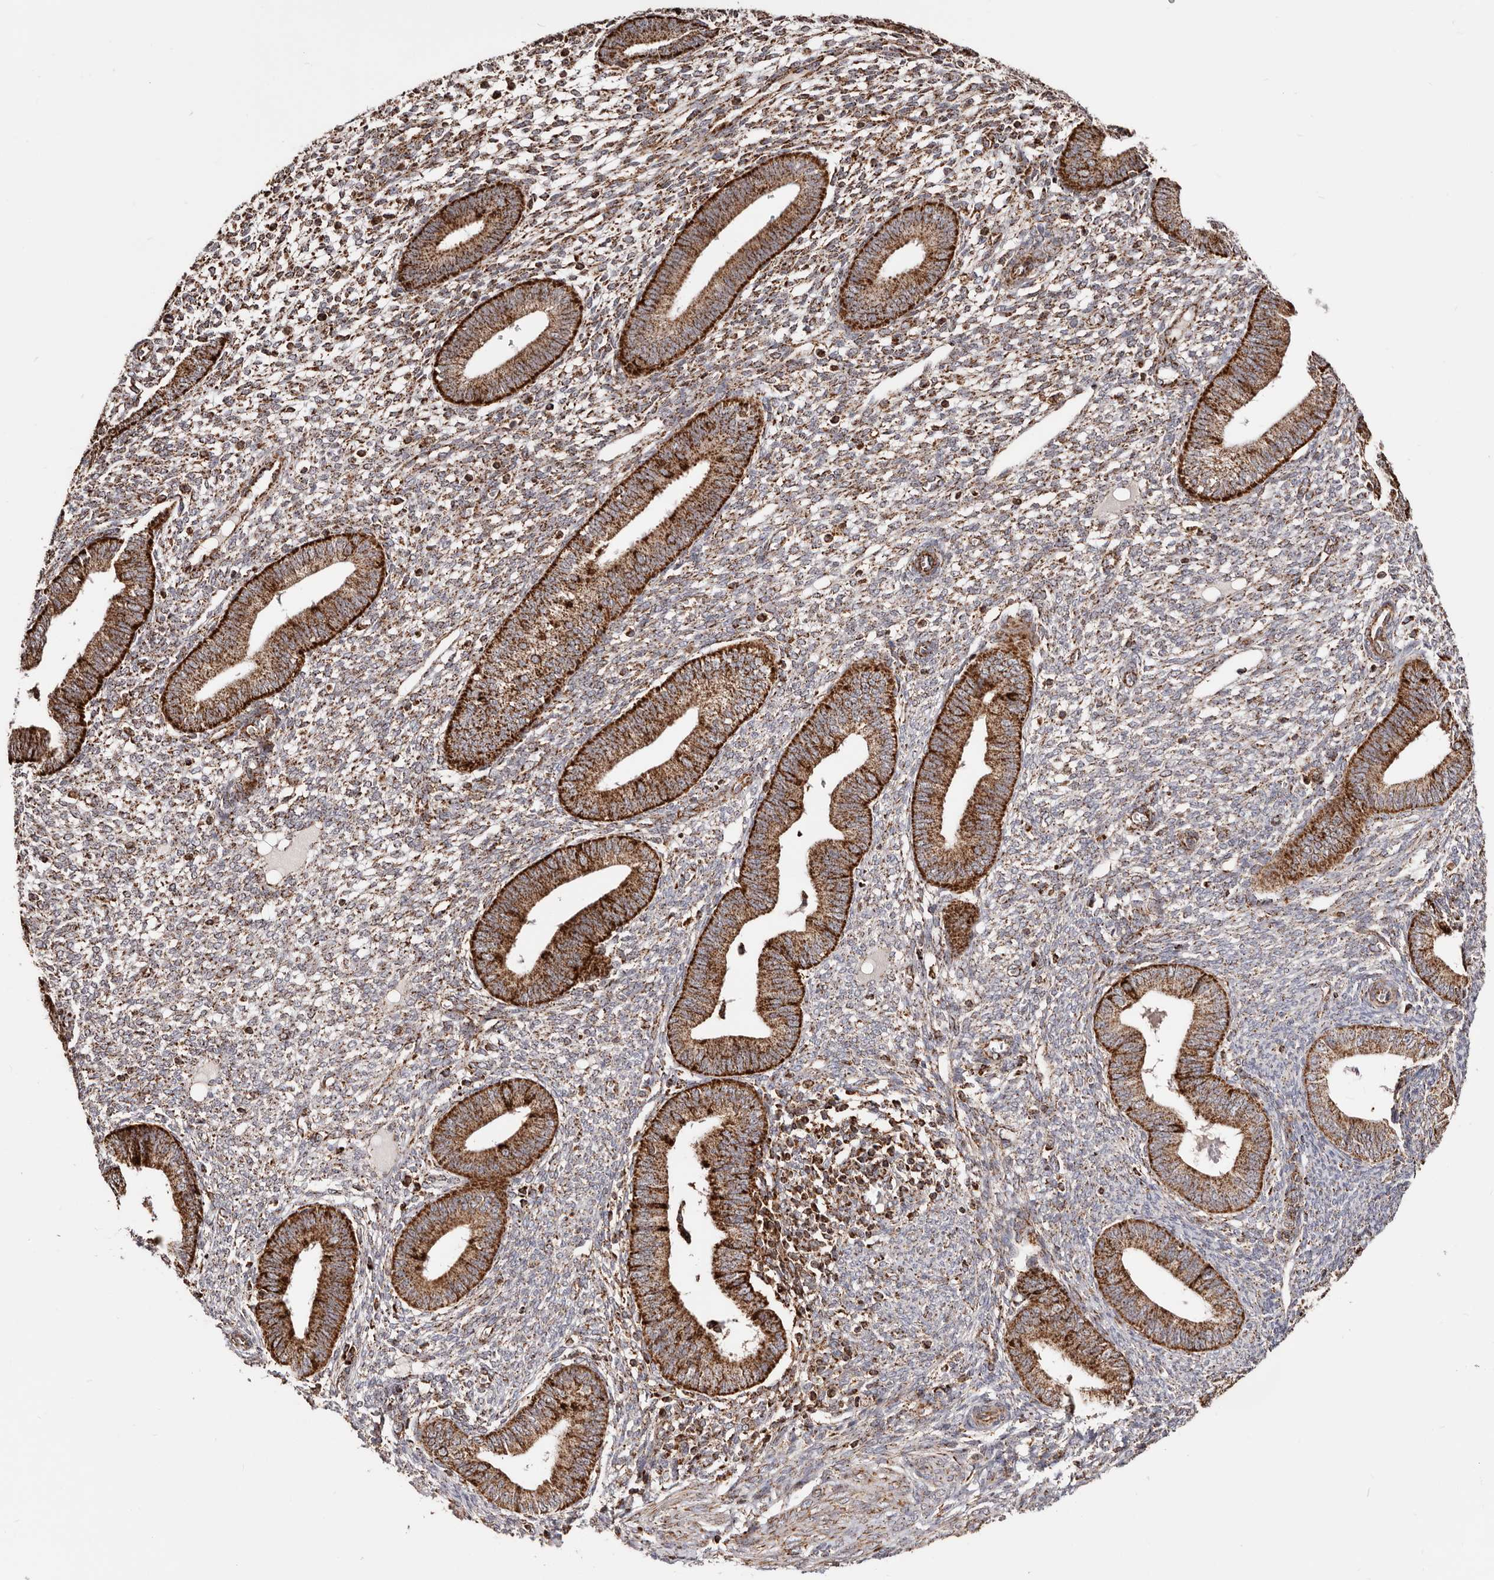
{"staining": {"intensity": "weak", "quantity": ">75%", "location": "cytoplasmic/membranous"}, "tissue": "endometrium", "cell_type": "Cells in endometrial stroma", "image_type": "normal", "snomed": [{"axis": "morphology", "description": "Normal tissue, NOS"}, {"axis": "topography", "description": "Endometrium"}], "caption": "Protein expression analysis of benign endometrium displays weak cytoplasmic/membranous positivity in about >75% of cells in endometrial stroma. The staining was performed using DAB to visualize the protein expression in brown, while the nuclei were stained in blue with hematoxylin (Magnification: 20x).", "gene": "PRKACB", "patient": {"sex": "female", "age": 46}}